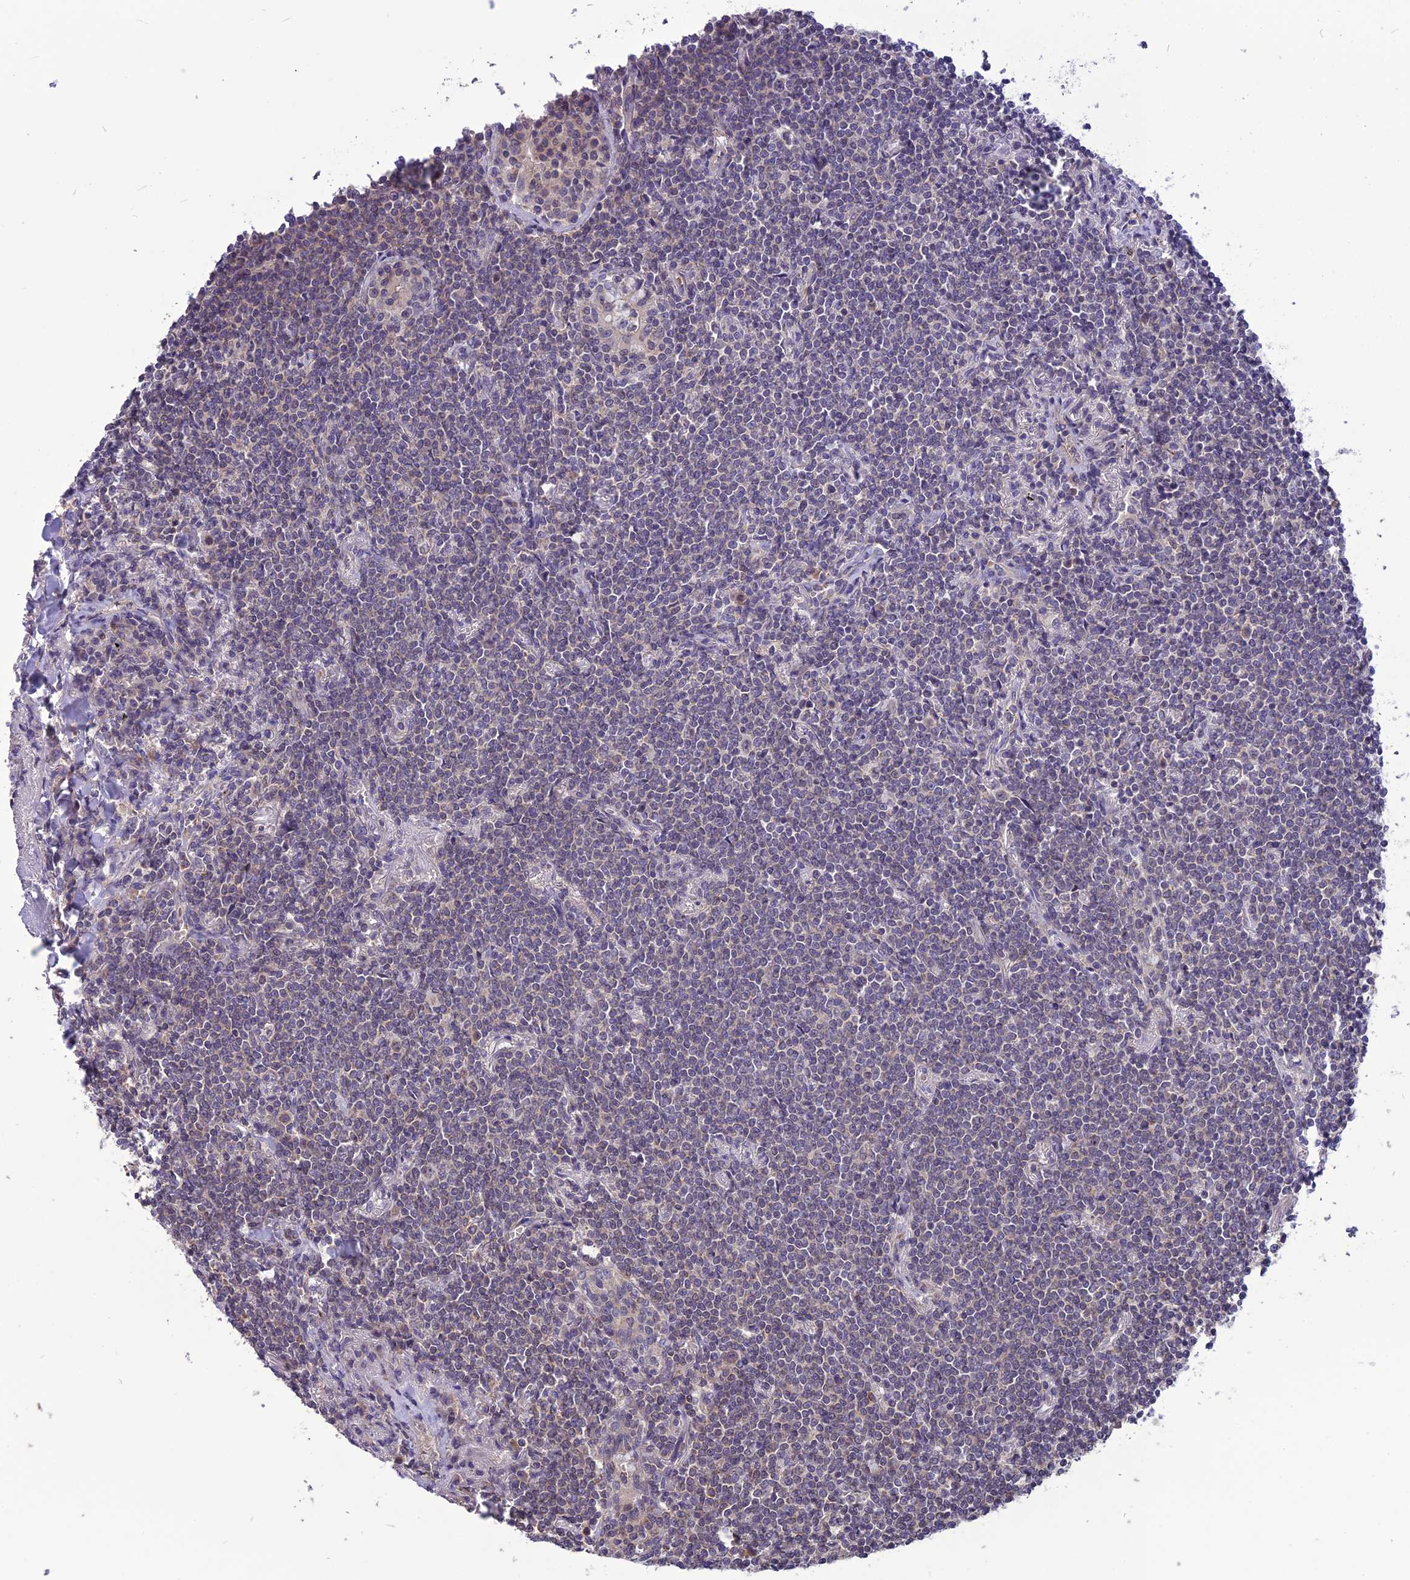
{"staining": {"intensity": "negative", "quantity": "none", "location": "none"}, "tissue": "lymphoma", "cell_type": "Tumor cells", "image_type": "cancer", "snomed": [{"axis": "morphology", "description": "Malignant lymphoma, non-Hodgkin's type, Low grade"}, {"axis": "topography", "description": "Lung"}], "caption": "An image of human low-grade malignant lymphoma, non-Hodgkin's type is negative for staining in tumor cells.", "gene": "PSMF1", "patient": {"sex": "female", "age": 71}}